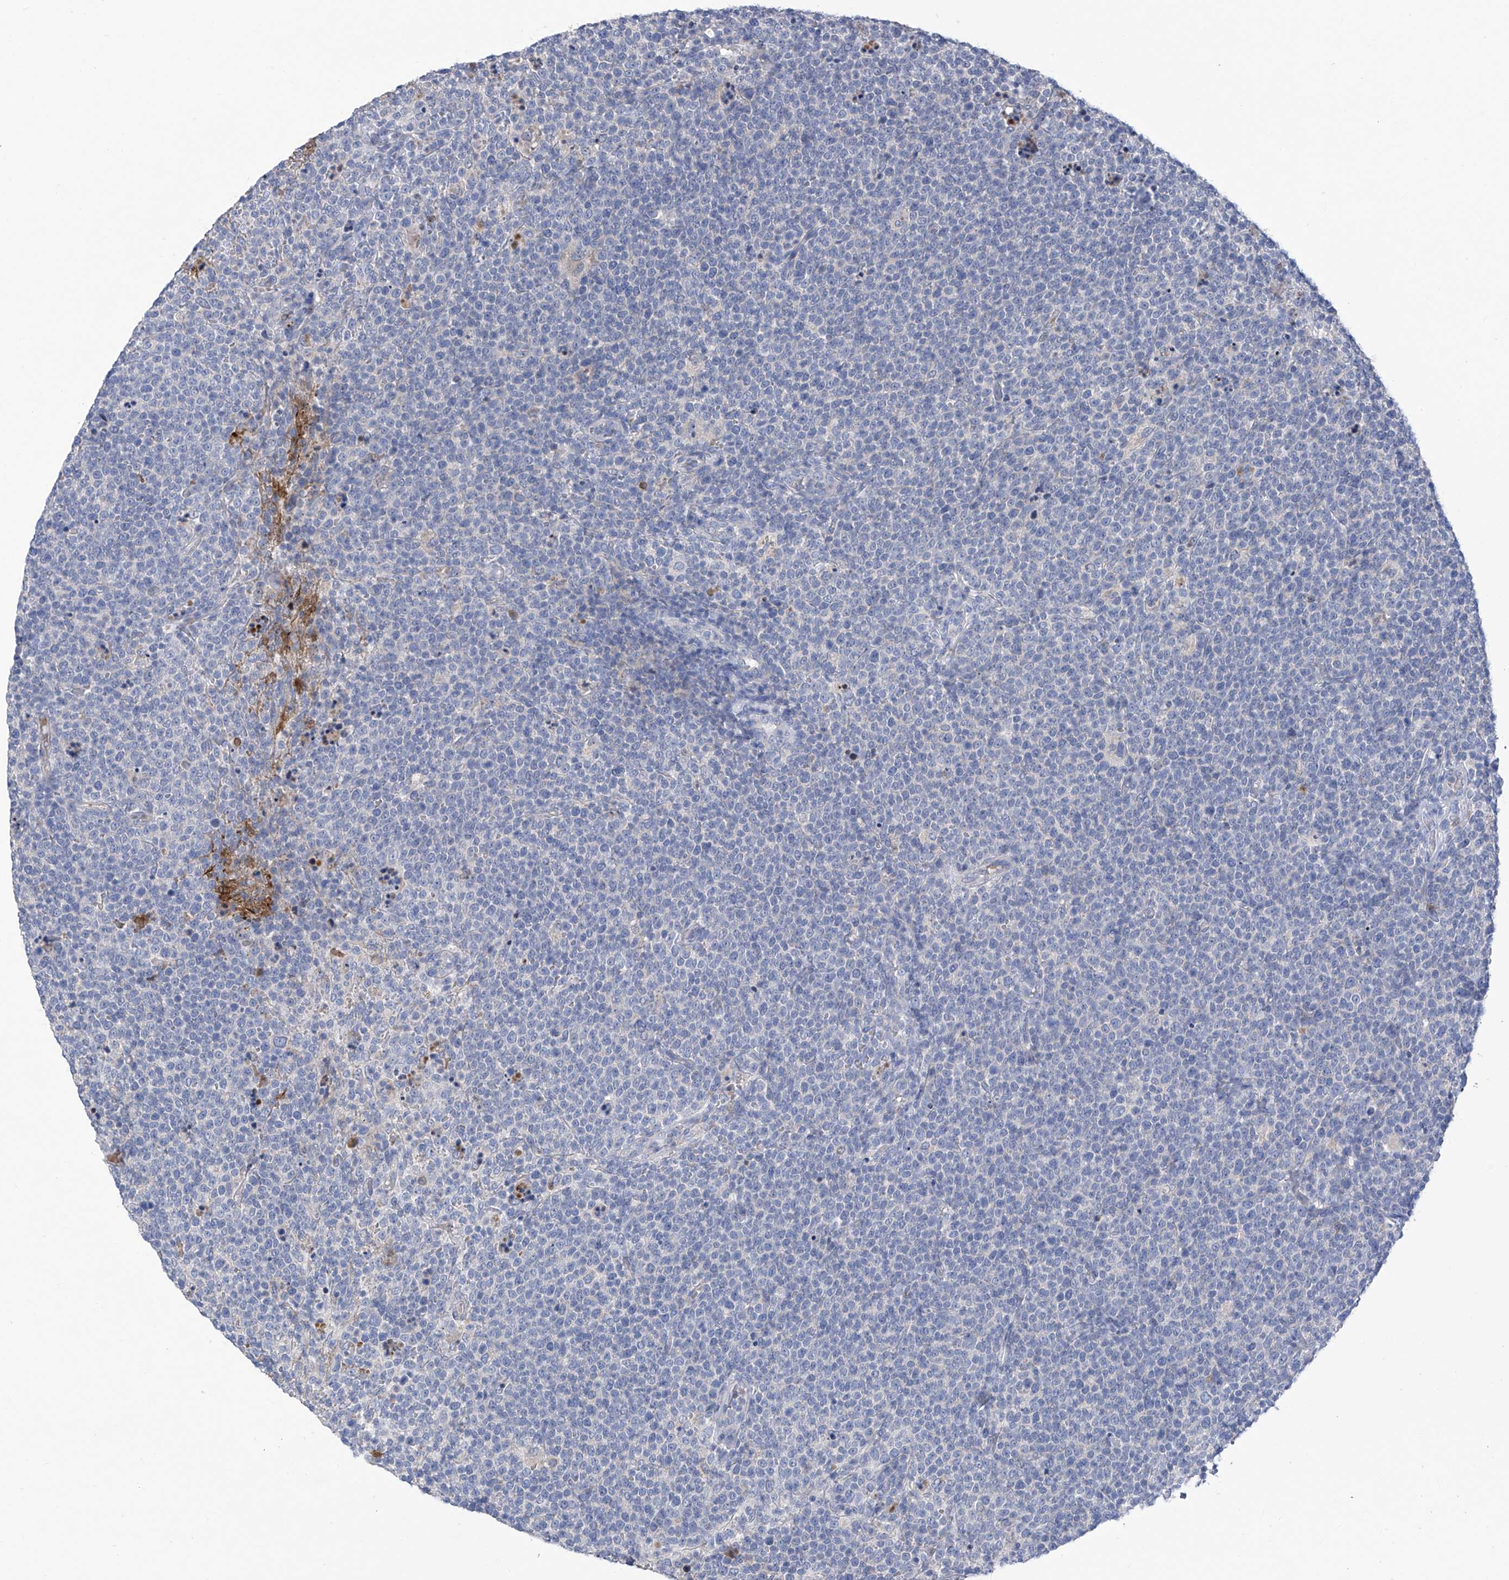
{"staining": {"intensity": "negative", "quantity": "none", "location": "none"}, "tissue": "lymphoma", "cell_type": "Tumor cells", "image_type": "cancer", "snomed": [{"axis": "morphology", "description": "Malignant lymphoma, non-Hodgkin's type, High grade"}, {"axis": "topography", "description": "Lymph node"}], "caption": "DAB (3,3'-diaminobenzidine) immunohistochemical staining of human high-grade malignant lymphoma, non-Hodgkin's type displays no significant staining in tumor cells.", "gene": "SLCO4A1", "patient": {"sex": "male", "age": 61}}